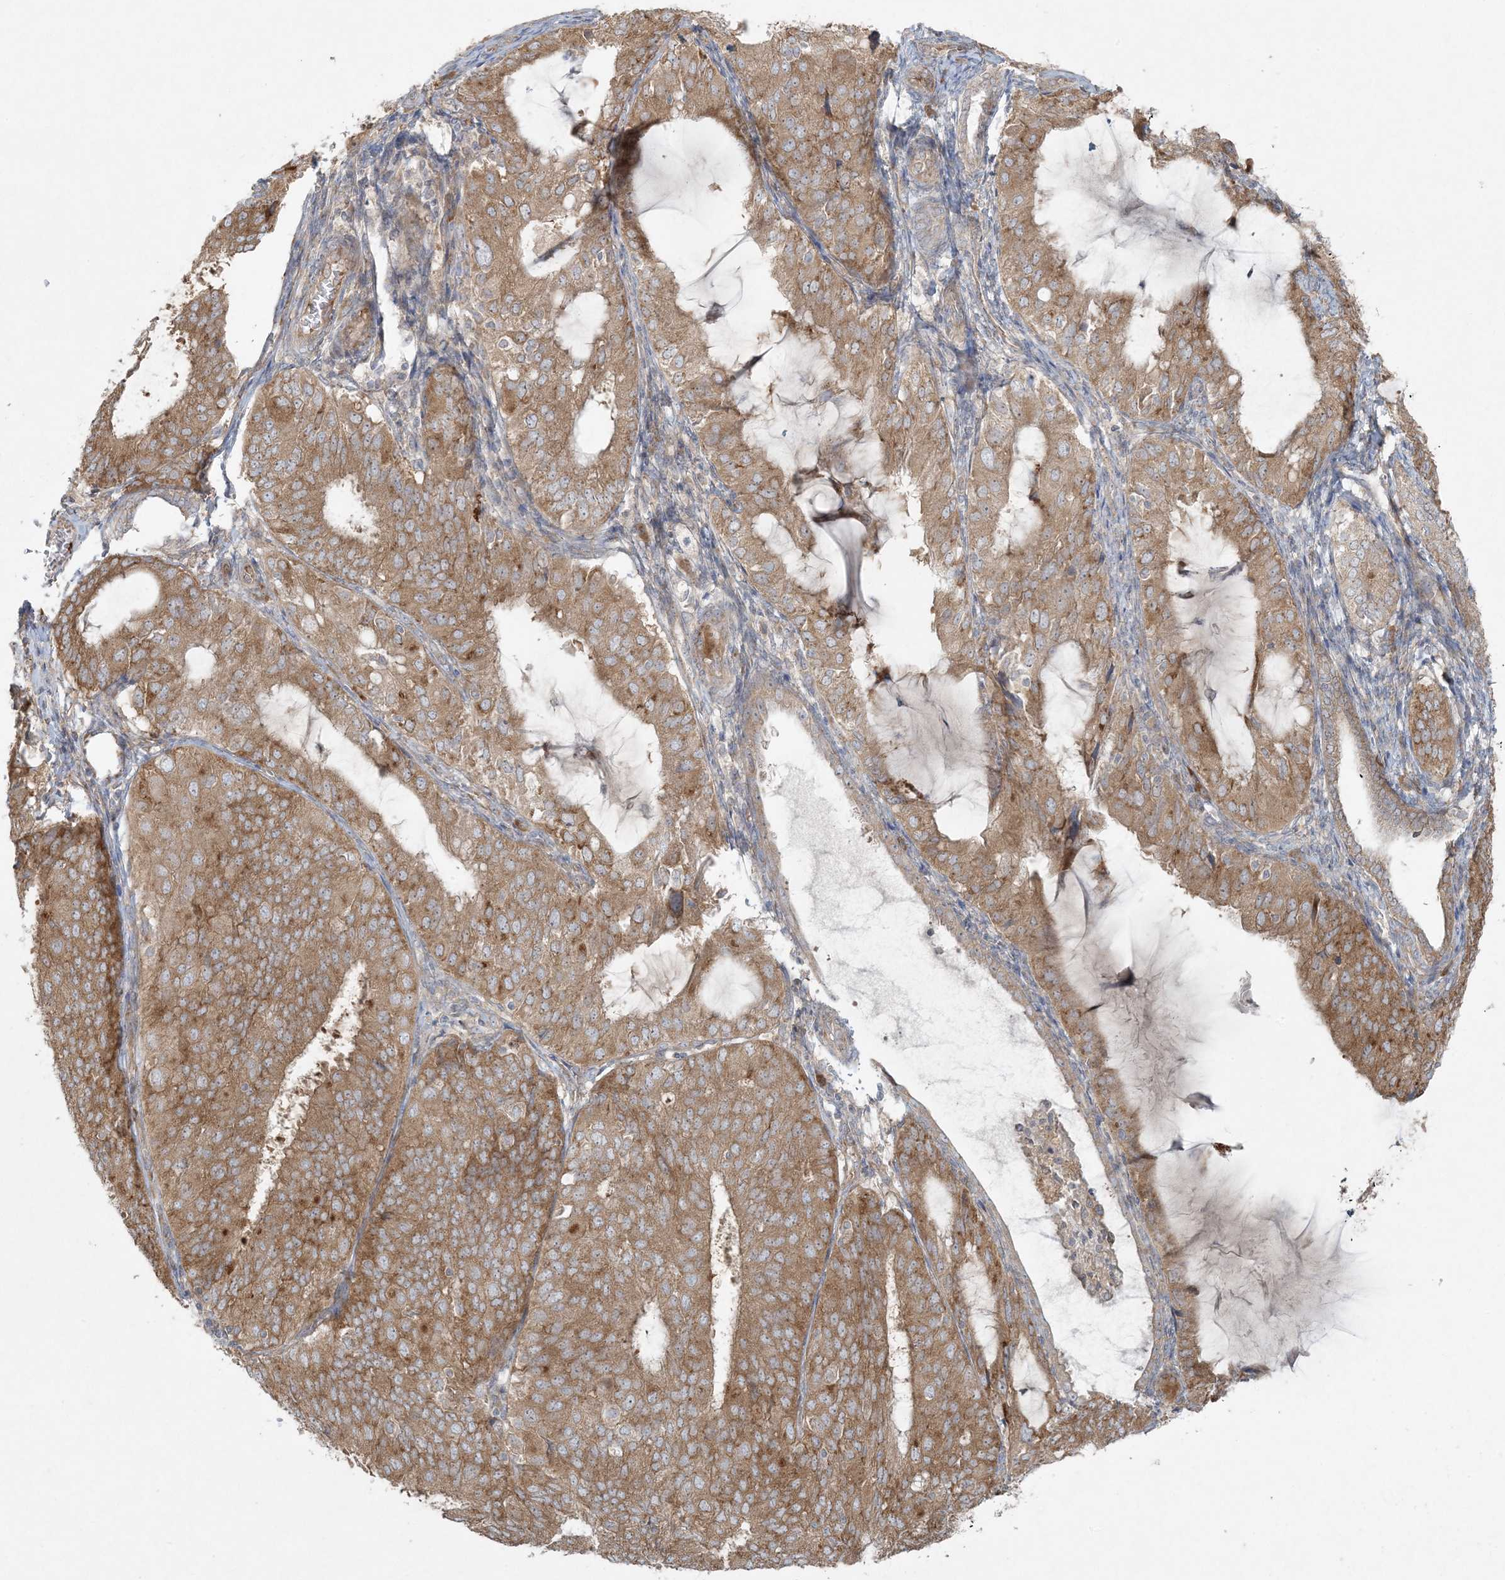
{"staining": {"intensity": "moderate", "quantity": ">75%", "location": "cytoplasmic/membranous"}, "tissue": "endometrial cancer", "cell_type": "Tumor cells", "image_type": "cancer", "snomed": [{"axis": "morphology", "description": "Adenocarcinoma, NOS"}, {"axis": "topography", "description": "Endometrium"}], "caption": "This histopathology image displays immunohistochemistry (IHC) staining of endometrial adenocarcinoma, with medium moderate cytoplasmic/membranous positivity in approximately >75% of tumor cells.", "gene": "ZNF263", "patient": {"sex": "female", "age": 81}}